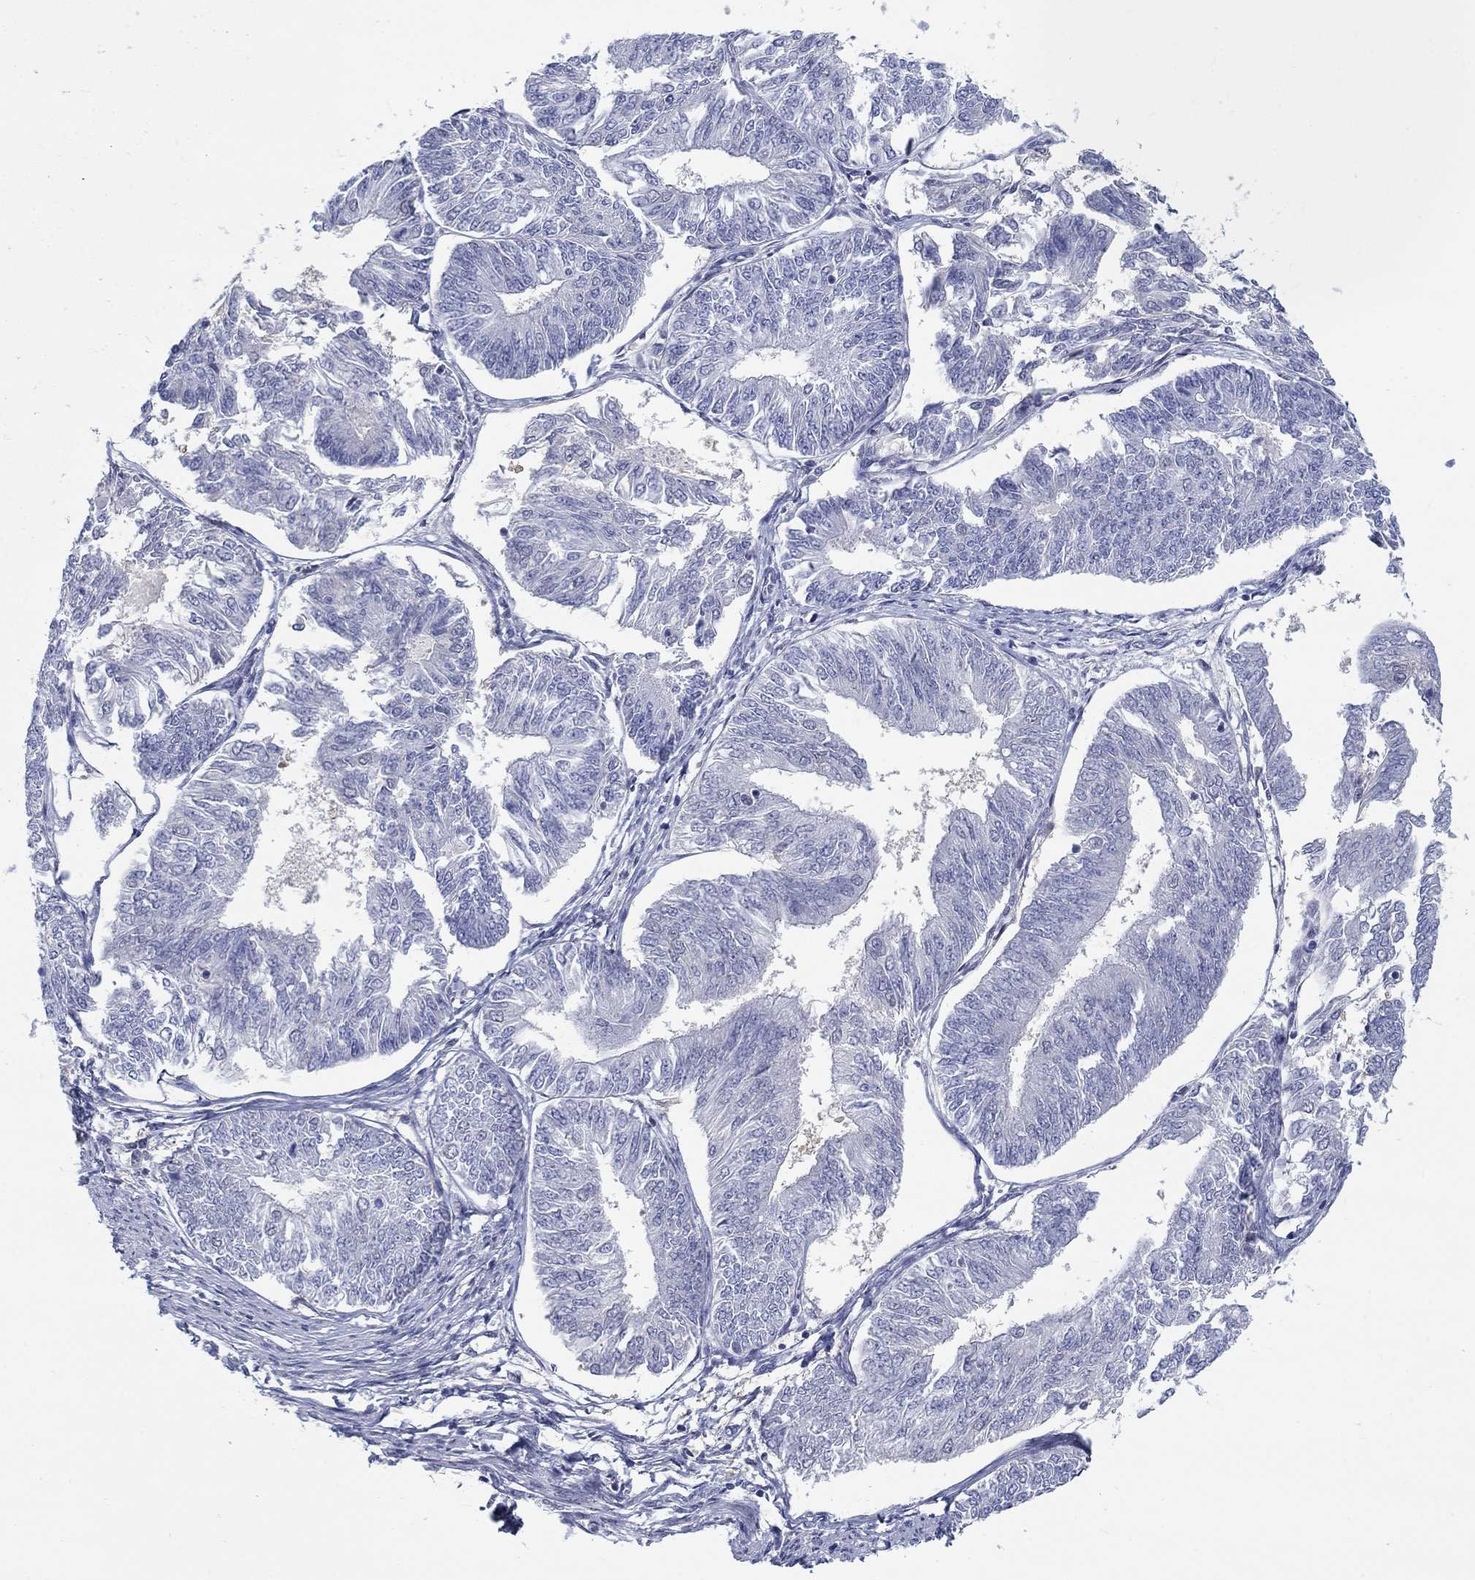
{"staining": {"intensity": "negative", "quantity": "none", "location": "none"}, "tissue": "endometrial cancer", "cell_type": "Tumor cells", "image_type": "cancer", "snomed": [{"axis": "morphology", "description": "Adenocarcinoma, NOS"}, {"axis": "topography", "description": "Endometrium"}], "caption": "Photomicrograph shows no protein positivity in tumor cells of endometrial cancer tissue.", "gene": "EGFLAM", "patient": {"sex": "female", "age": 58}}